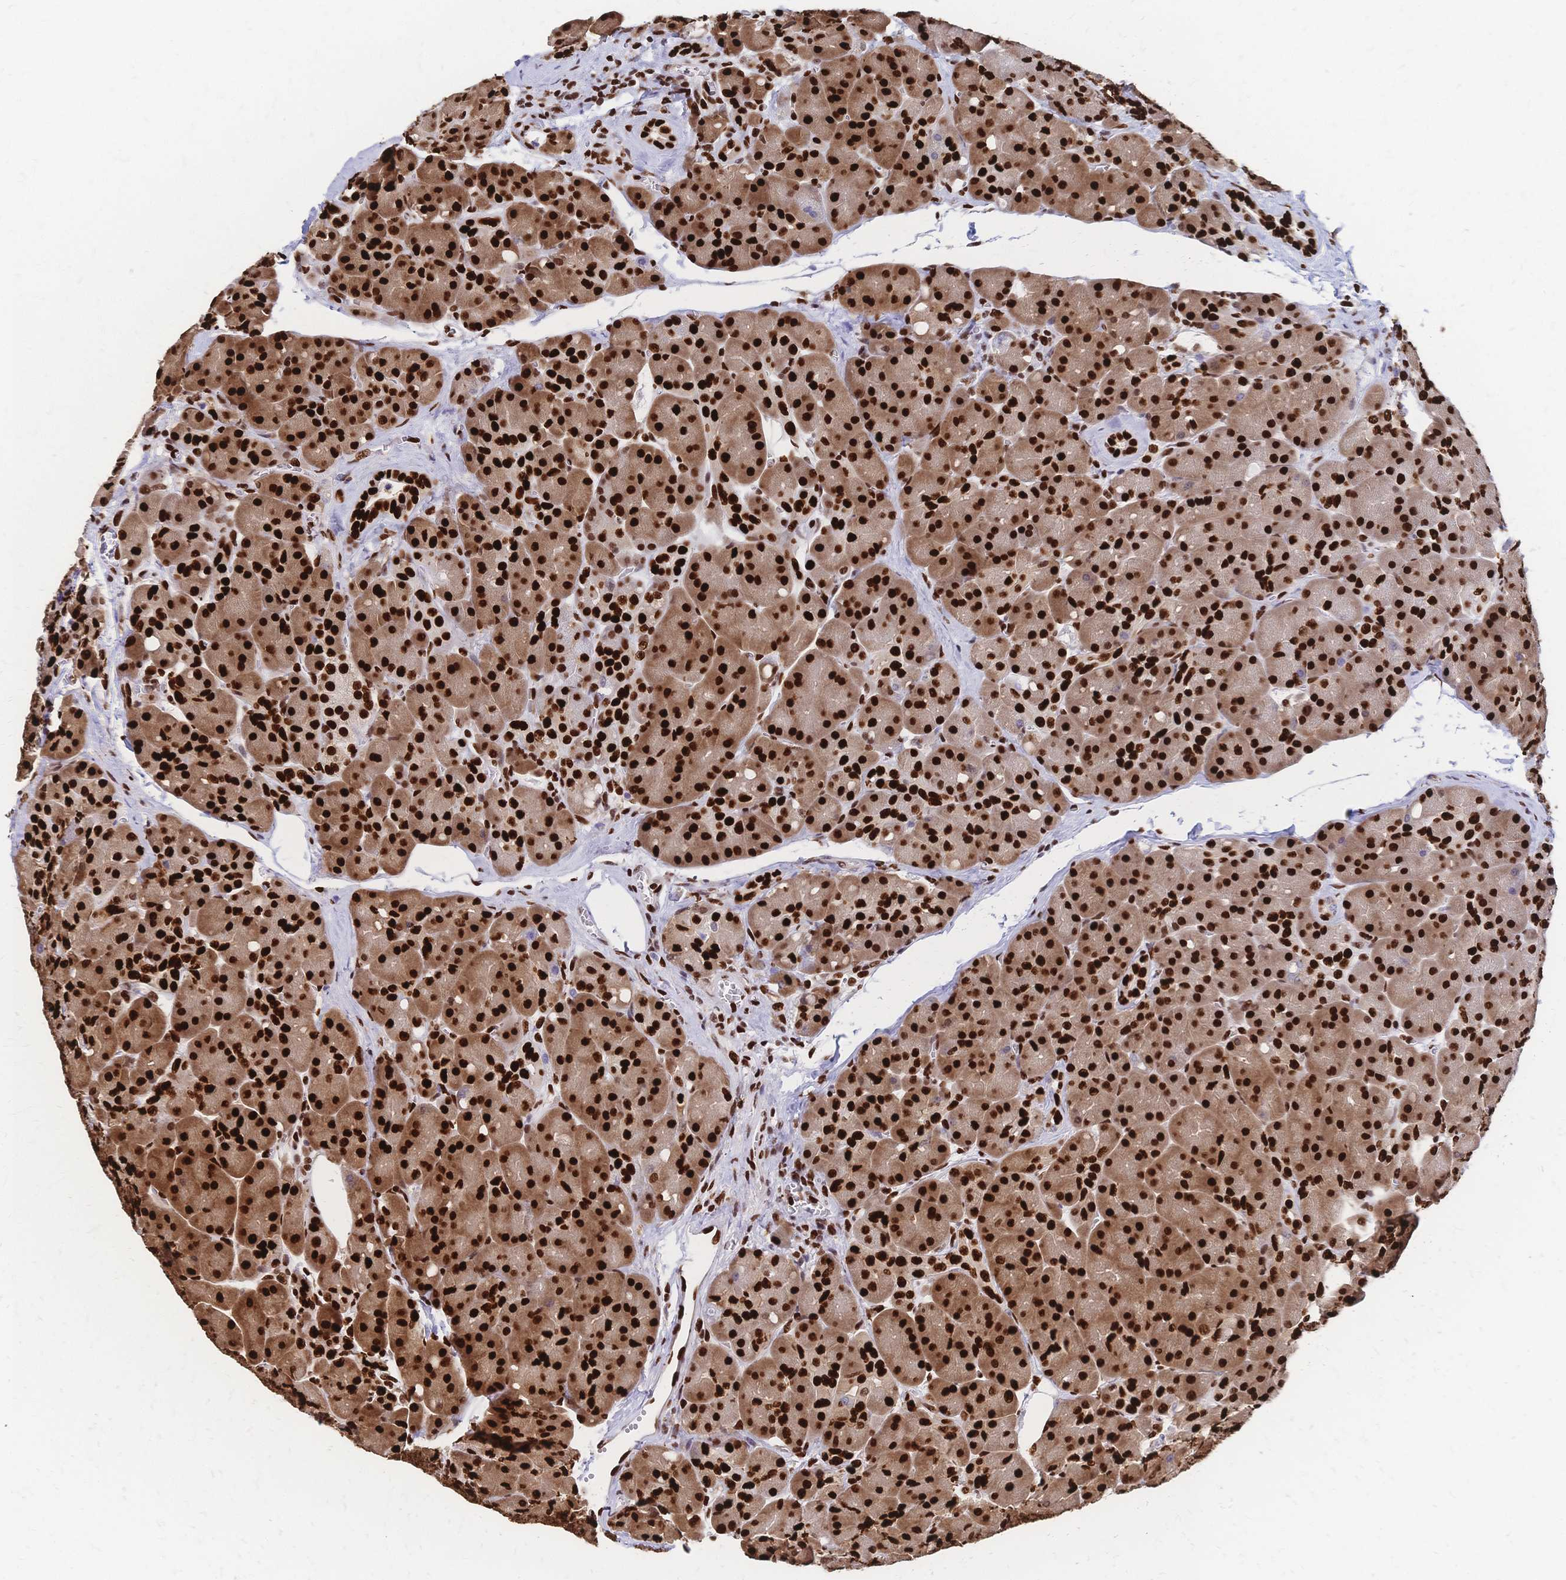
{"staining": {"intensity": "strong", "quantity": ">75%", "location": "cytoplasmic/membranous,nuclear"}, "tissue": "pancreas", "cell_type": "Exocrine glandular cells", "image_type": "normal", "snomed": [{"axis": "morphology", "description": "Normal tissue, NOS"}, {"axis": "topography", "description": "Pancreas"}], "caption": "A brown stain labels strong cytoplasmic/membranous,nuclear expression of a protein in exocrine glandular cells of benign pancreas. (Brightfield microscopy of DAB IHC at high magnification).", "gene": "HDGF", "patient": {"sex": "male", "age": 55}}